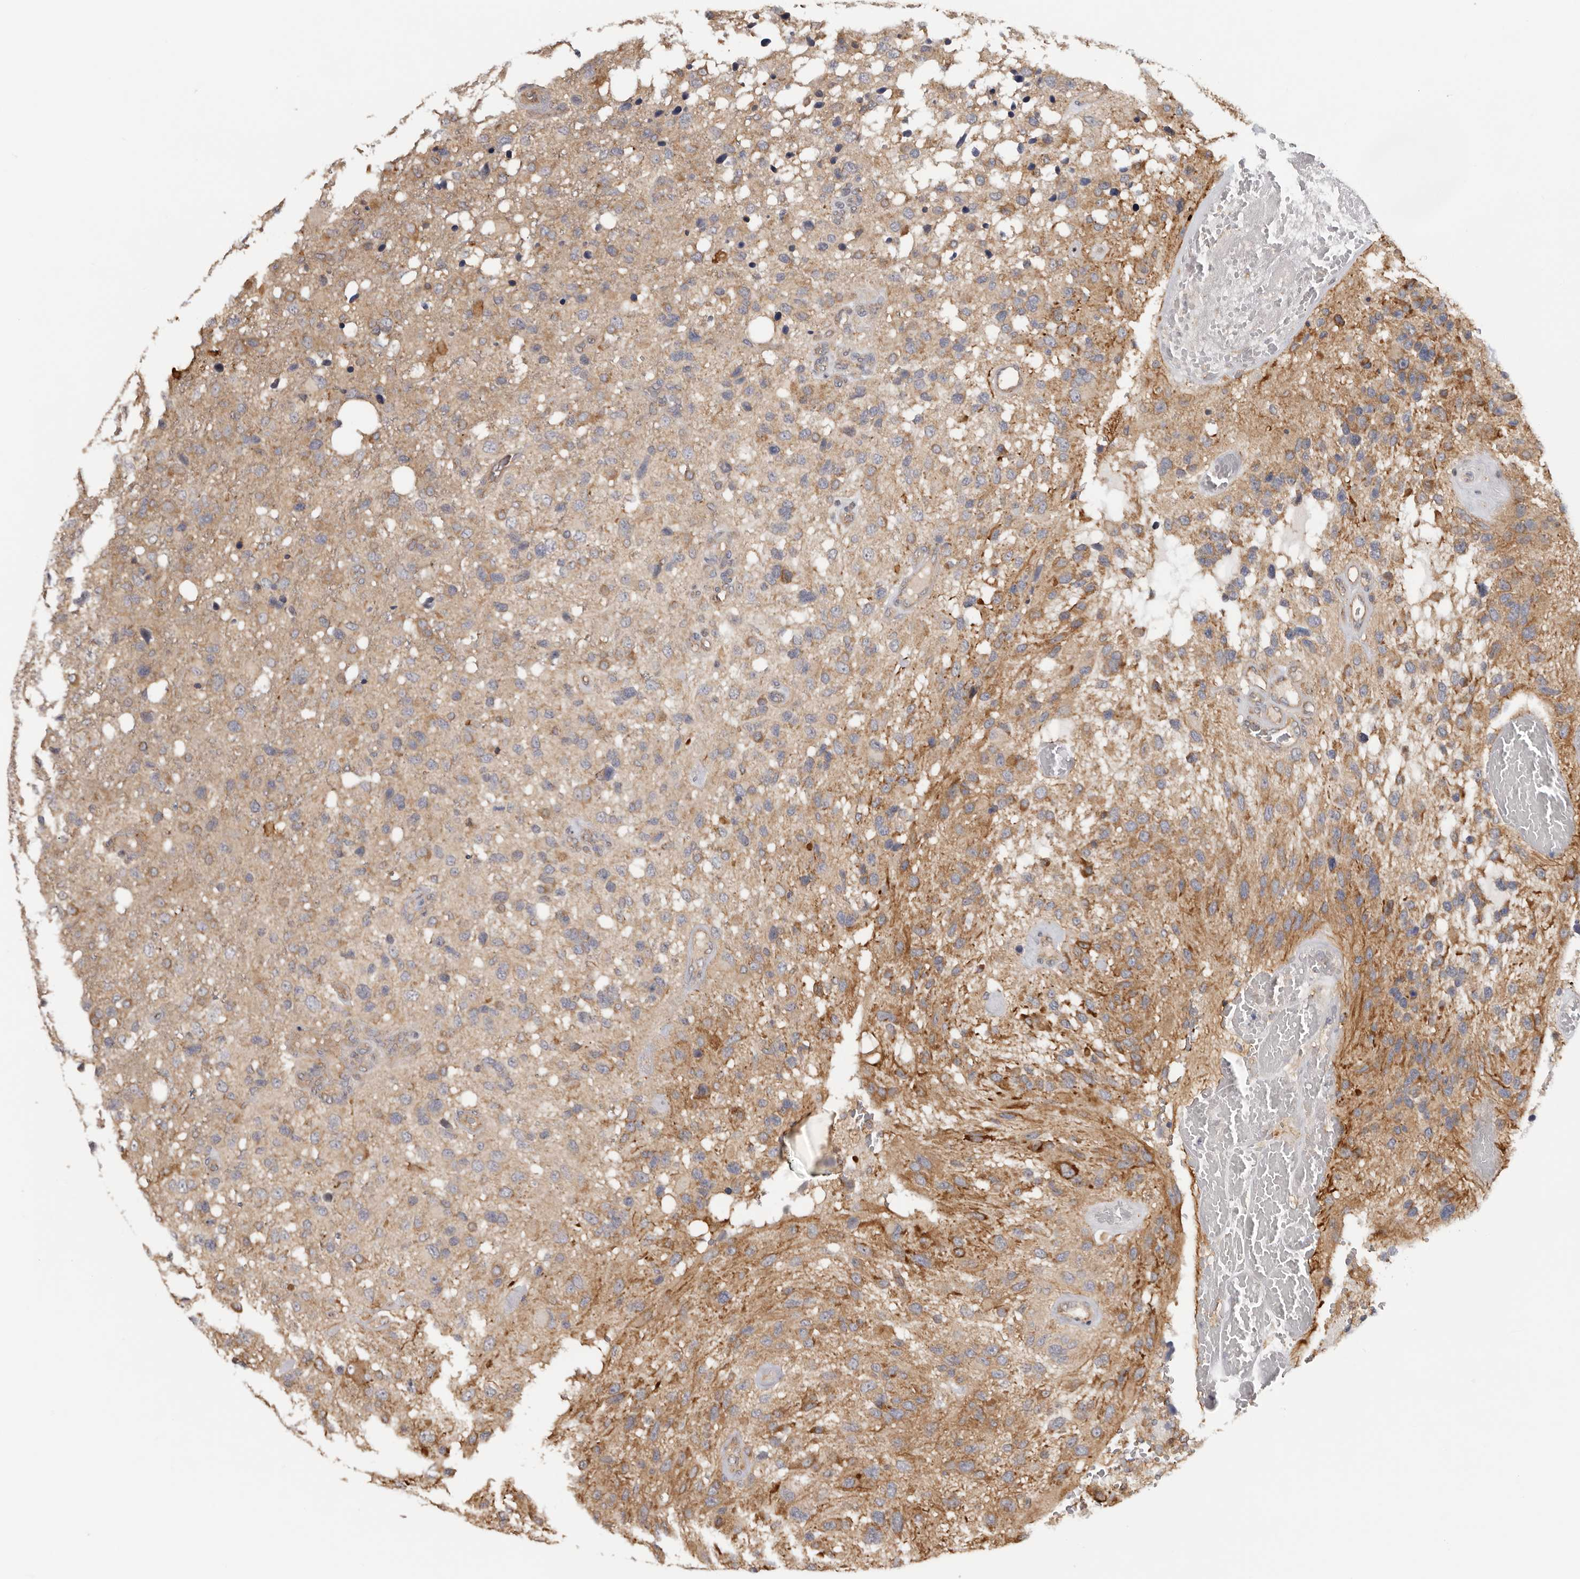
{"staining": {"intensity": "moderate", "quantity": ">75%", "location": "cytoplasmic/membranous"}, "tissue": "glioma", "cell_type": "Tumor cells", "image_type": "cancer", "snomed": [{"axis": "morphology", "description": "Glioma, malignant, High grade"}, {"axis": "topography", "description": "Brain"}], "caption": "IHC photomicrograph of glioma stained for a protein (brown), which reveals medium levels of moderate cytoplasmic/membranous positivity in about >75% of tumor cells.", "gene": "PPP1R42", "patient": {"sex": "female", "age": 58}}